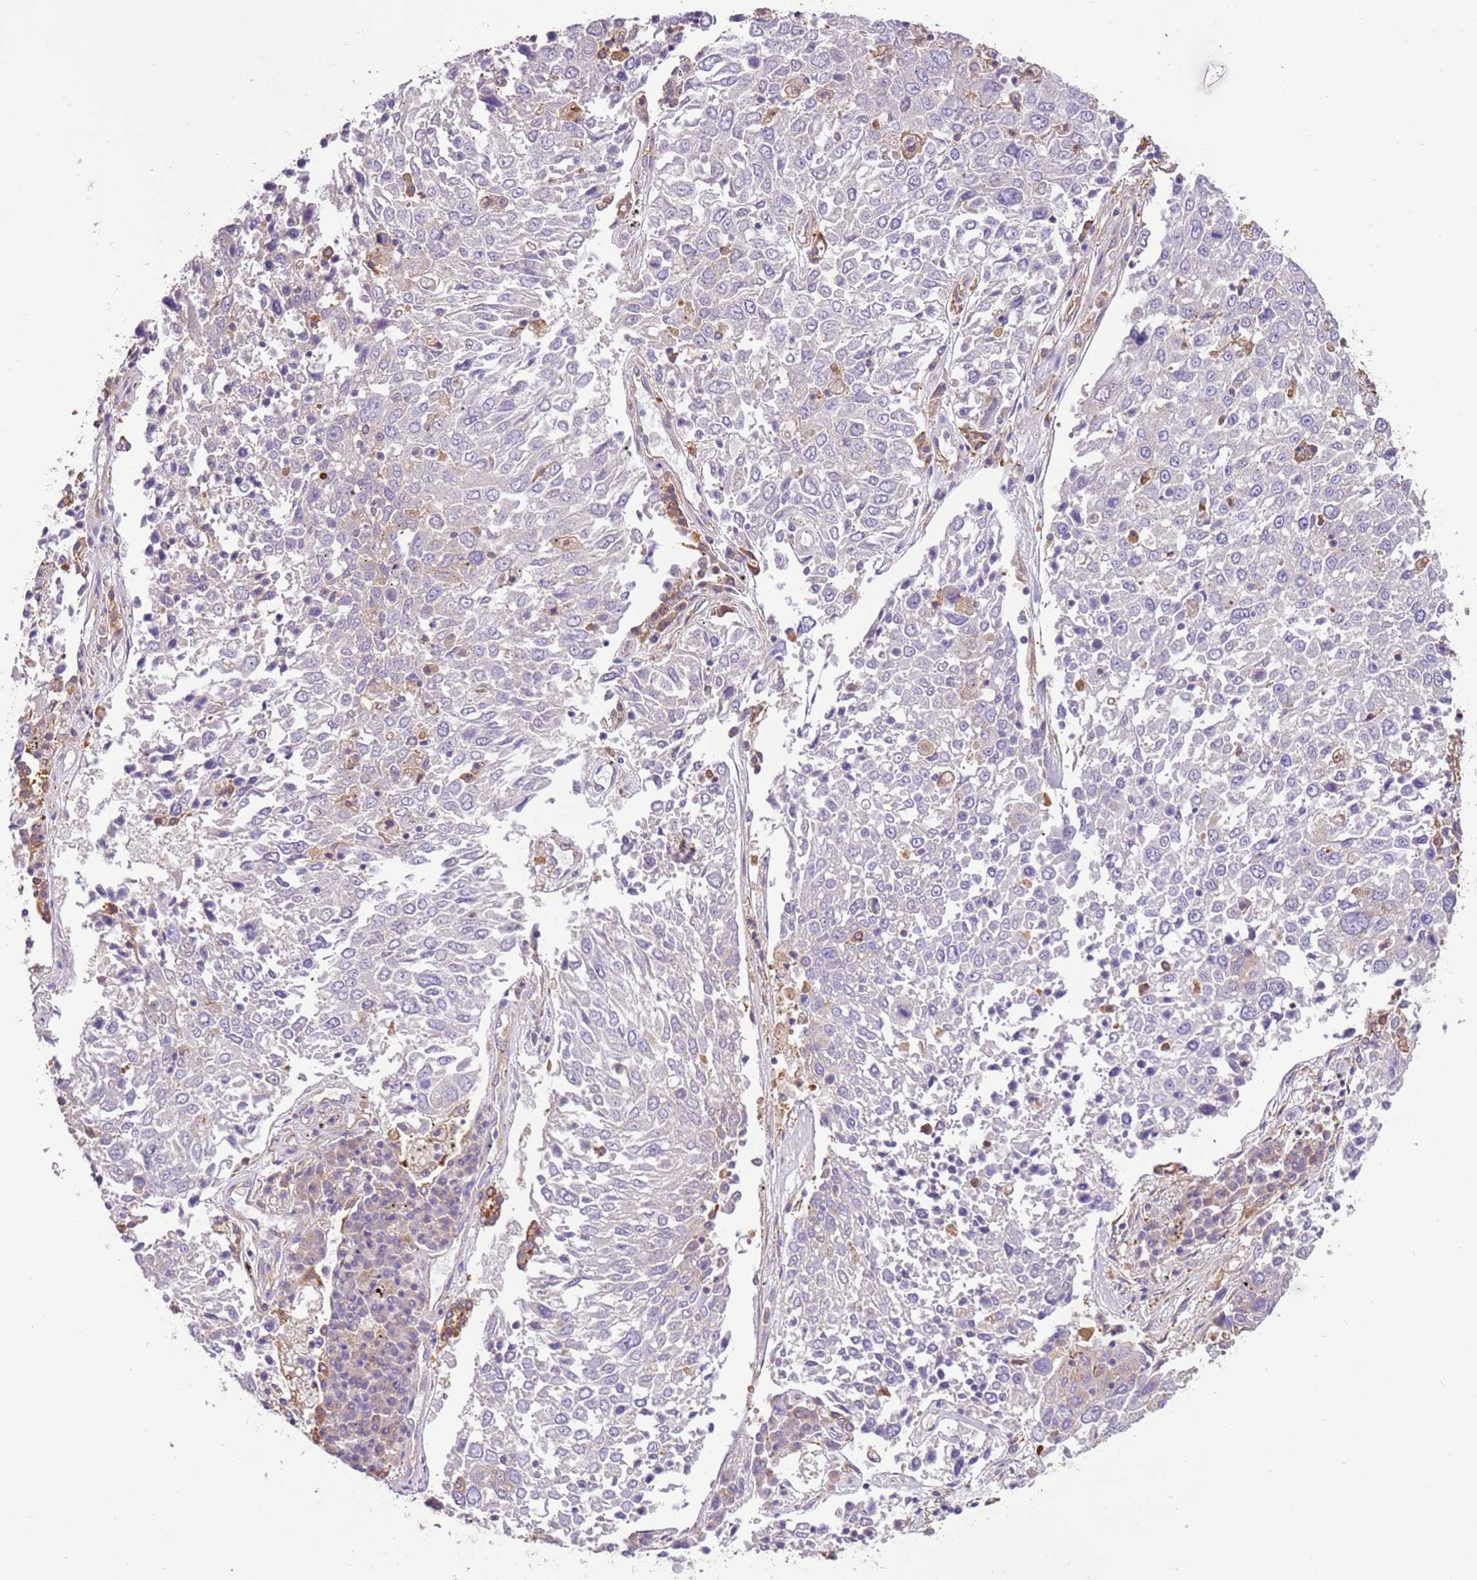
{"staining": {"intensity": "negative", "quantity": "none", "location": "none"}, "tissue": "lung cancer", "cell_type": "Tumor cells", "image_type": "cancer", "snomed": [{"axis": "morphology", "description": "Squamous cell carcinoma, NOS"}, {"axis": "topography", "description": "Lung"}], "caption": "The IHC micrograph has no significant staining in tumor cells of squamous cell carcinoma (lung) tissue.", "gene": "NAALADL1", "patient": {"sex": "male", "age": 65}}